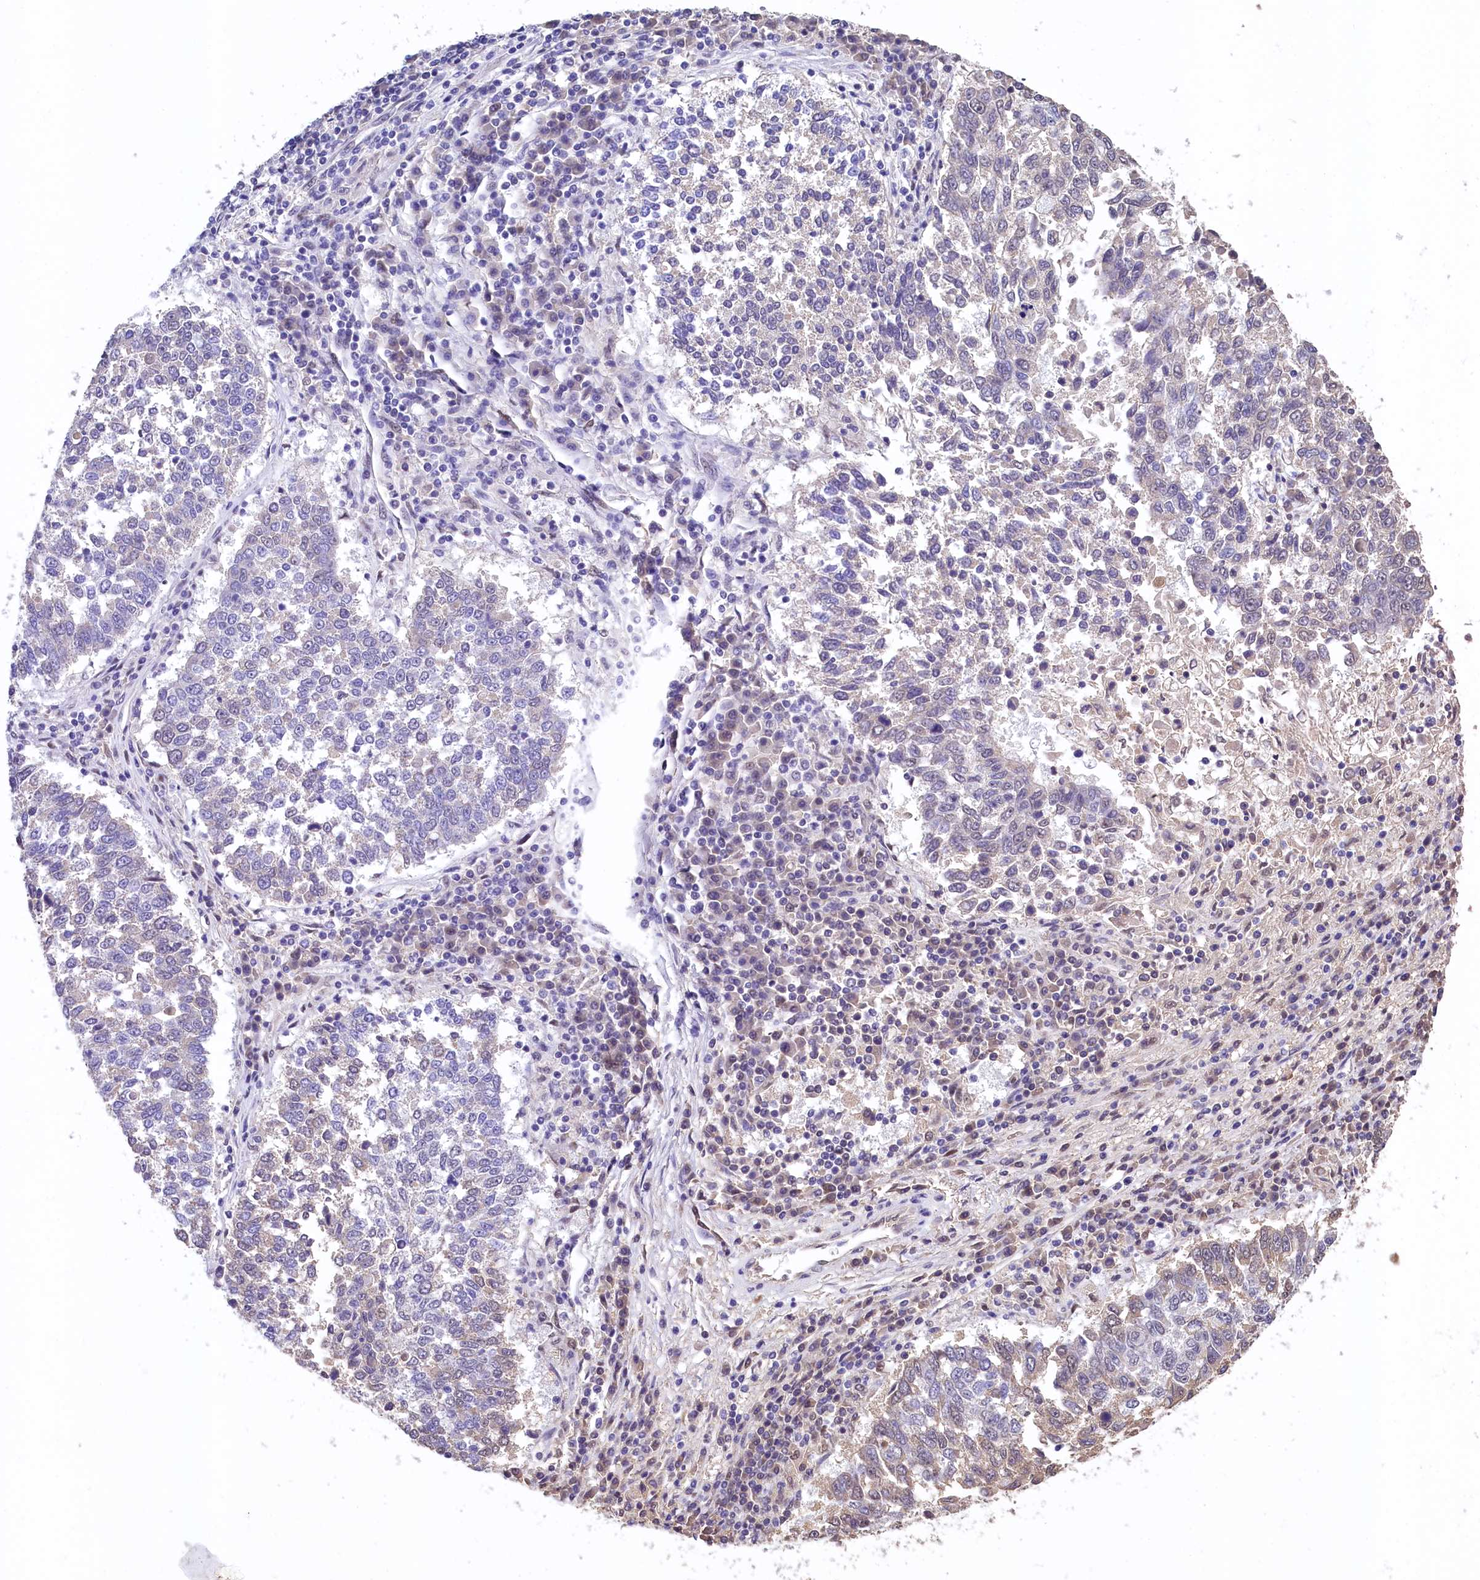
{"staining": {"intensity": "weak", "quantity": "<25%", "location": "cytoplasmic/membranous"}, "tissue": "lung cancer", "cell_type": "Tumor cells", "image_type": "cancer", "snomed": [{"axis": "morphology", "description": "Squamous cell carcinoma, NOS"}, {"axis": "topography", "description": "Lung"}], "caption": "IHC histopathology image of neoplastic tissue: lung cancer (squamous cell carcinoma) stained with DAB (3,3'-diaminobenzidine) reveals no significant protein positivity in tumor cells.", "gene": "HECTD4", "patient": {"sex": "male", "age": 73}}